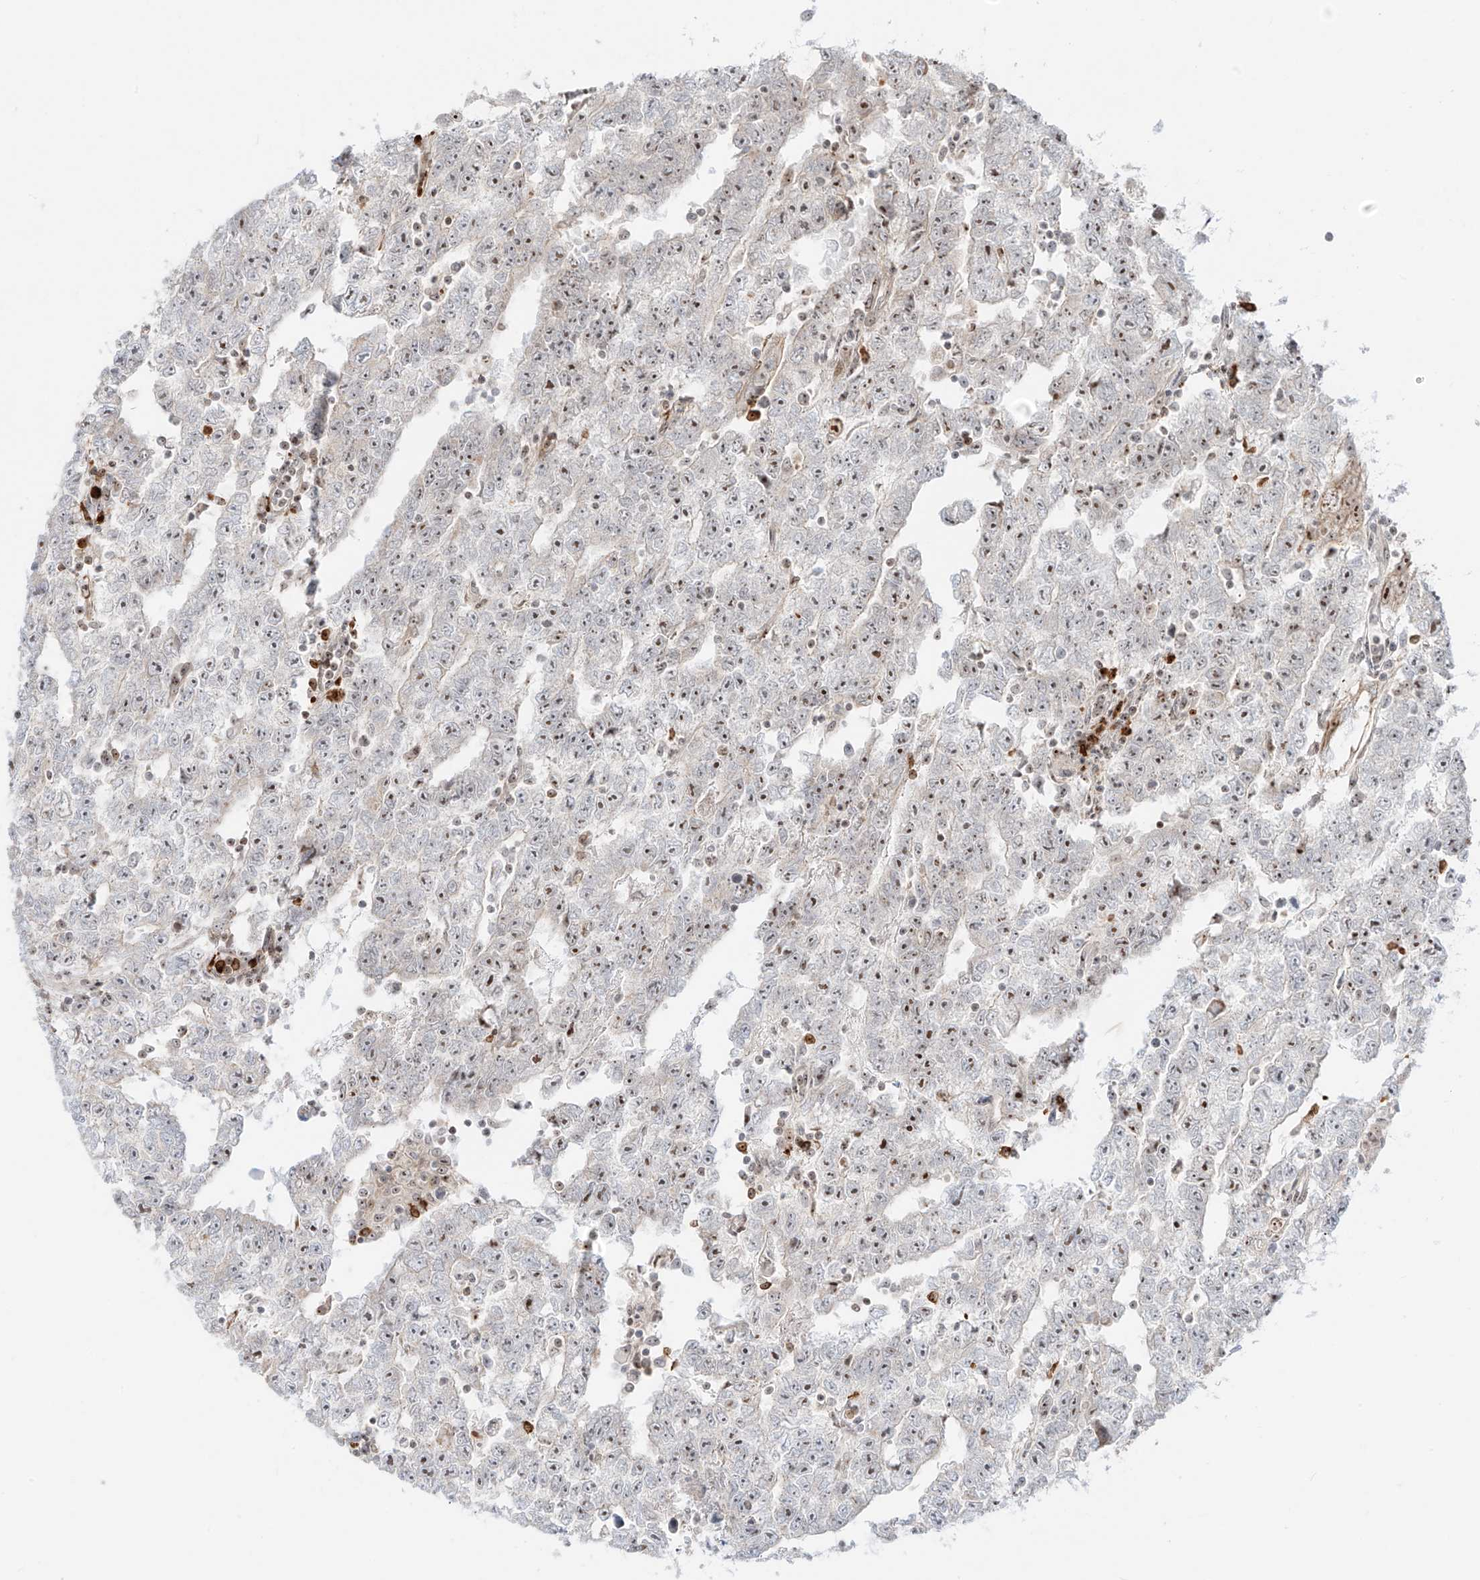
{"staining": {"intensity": "moderate", "quantity": "25%-75%", "location": "nuclear"}, "tissue": "testis cancer", "cell_type": "Tumor cells", "image_type": "cancer", "snomed": [{"axis": "morphology", "description": "Carcinoma, Embryonal, NOS"}, {"axis": "topography", "description": "Testis"}], "caption": "A high-resolution photomicrograph shows IHC staining of testis cancer (embryonal carcinoma), which displays moderate nuclear expression in about 25%-75% of tumor cells. (IHC, brightfield microscopy, high magnification).", "gene": "ZNF512", "patient": {"sex": "male", "age": 25}}